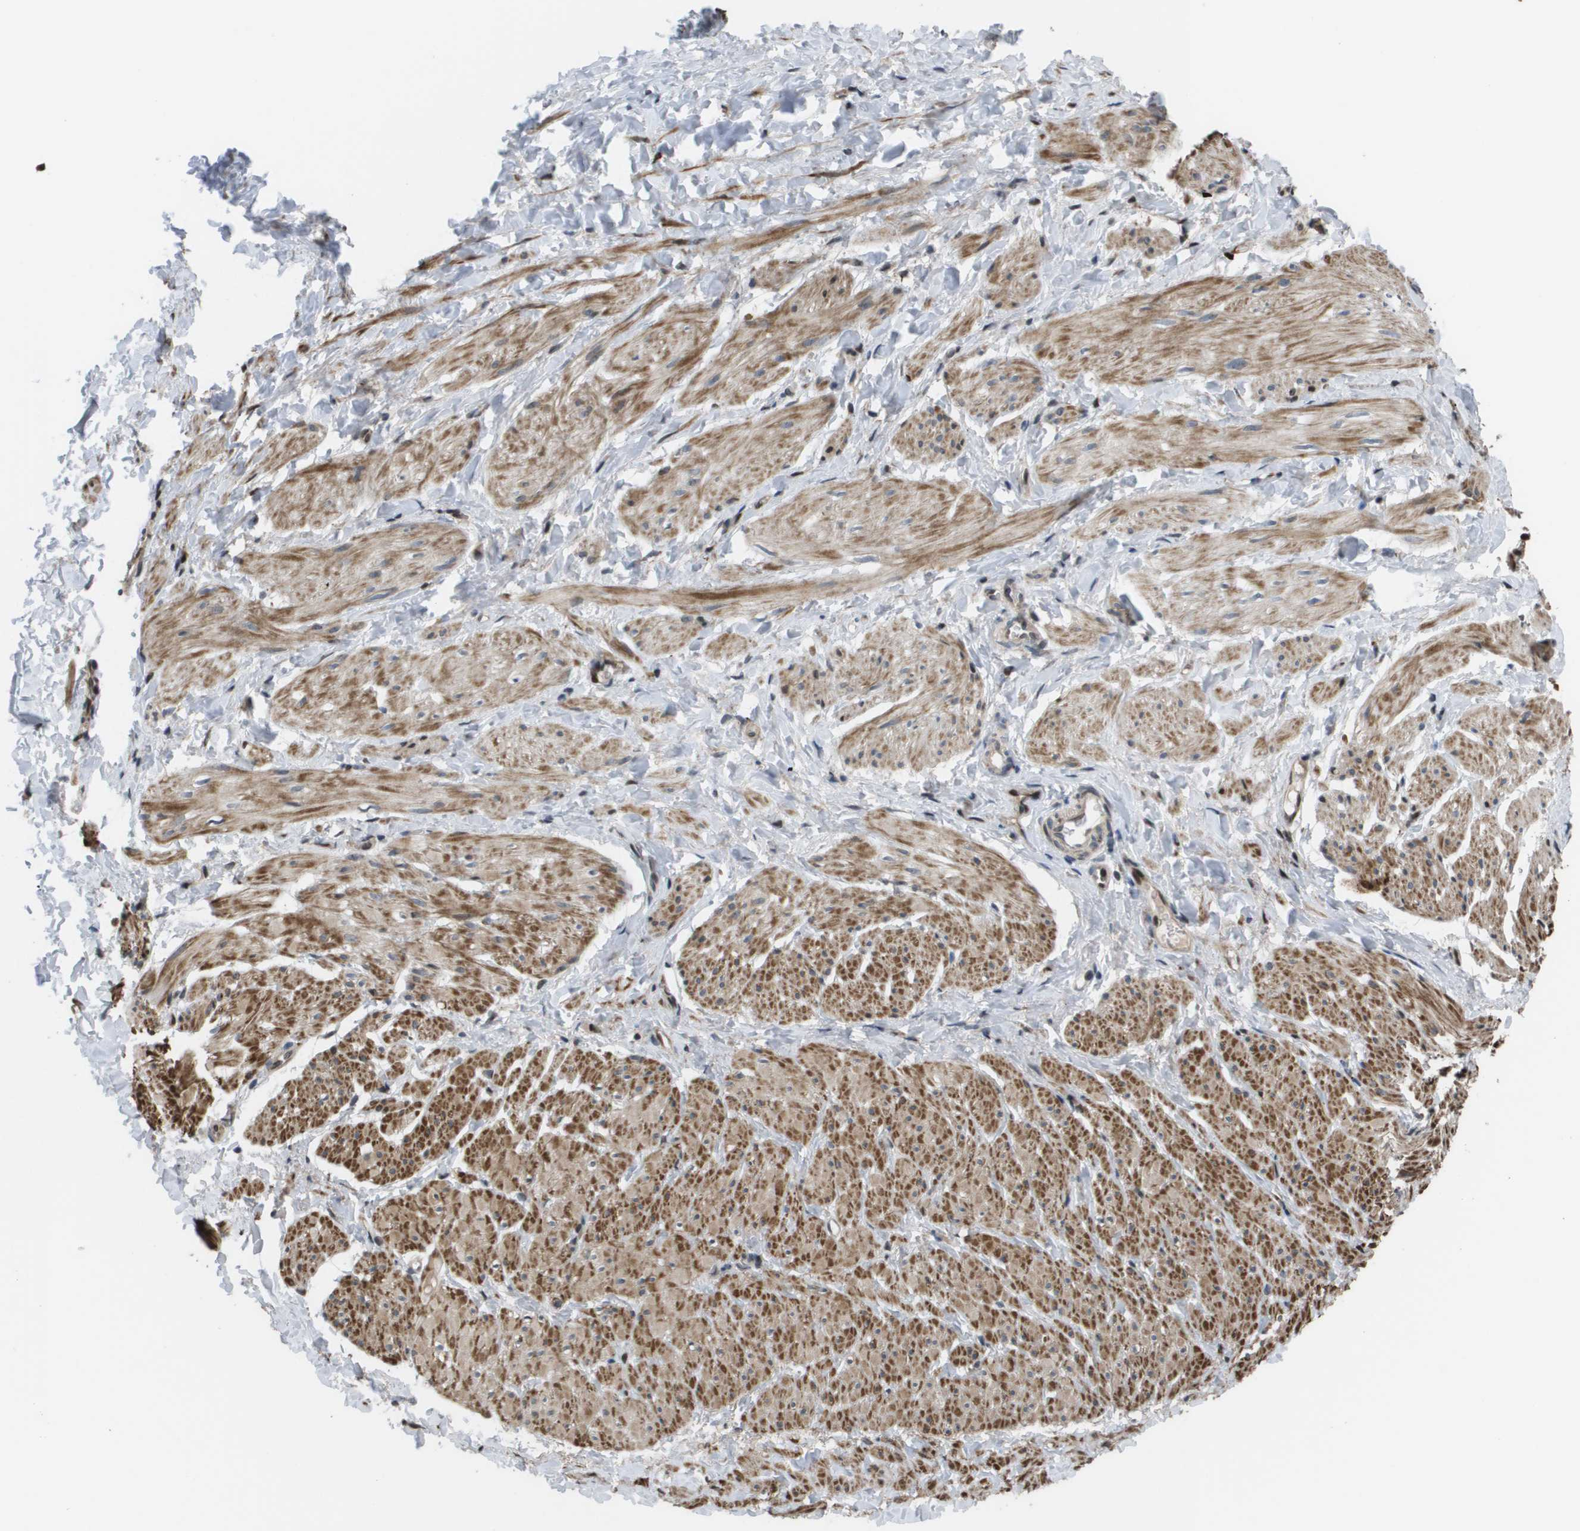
{"staining": {"intensity": "moderate", "quantity": "25%-75%", "location": "cytoplasmic/membranous"}, "tissue": "smooth muscle", "cell_type": "Smooth muscle cells", "image_type": "normal", "snomed": [{"axis": "morphology", "description": "Normal tissue, NOS"}, {"axis": "topography", "description": "Smooth muscle"}], "caption": "High-magnification brightfield microscopy of benign smooth muscle stained with DAB (3,3'-diaminobenzidine) (brown) and counterstained with hematoxylin (blue). smooth muscle cells exhibit moderate cytoplasmic/membranous staining is present in approximately25%-75% of cells.", "gene": "AXIN2", "patient": {"sex": "male", "age": 16}}